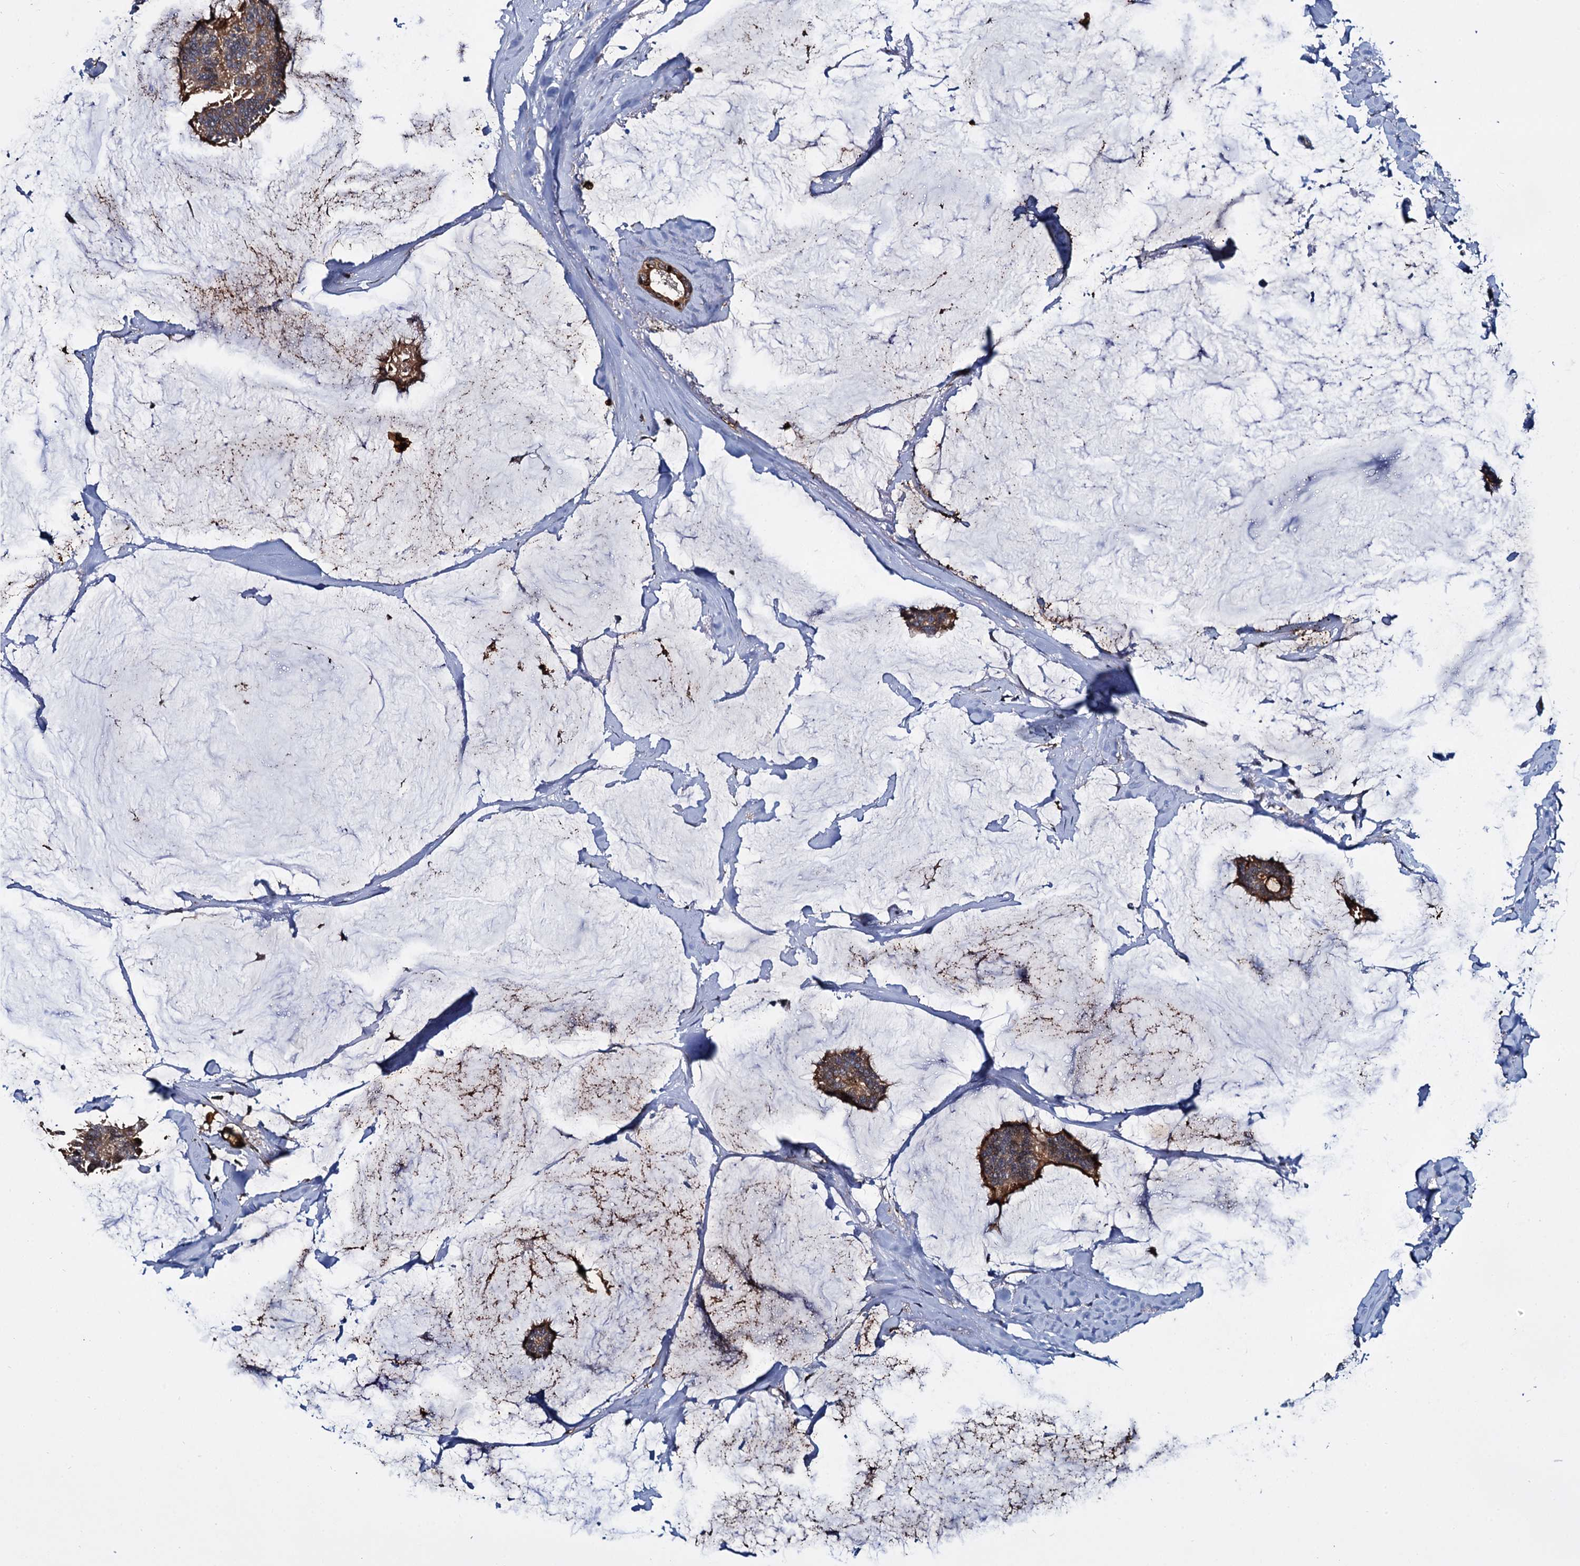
{"staining": {"intensity": "moderate", "quantity": ">75%", "location": "cytoplasmic/membranous"}, "tissue": "breast cancer", "cell_type": "Tumor cells", "image_type": "cancer", "snomed": [{"axis": "morphology", "description": "Duct carcinoma"}, {"axis": "topography", "description": "Breast"}], "caption": "Infiltrating ductal carcinoma (breast) stained with immunohistochemistry exhibits moderate cytoplasmic/membranous staining in about >75% of tumor cells.", "gene": "CEP192", "patient": {"sex": "female", "age": 93}}